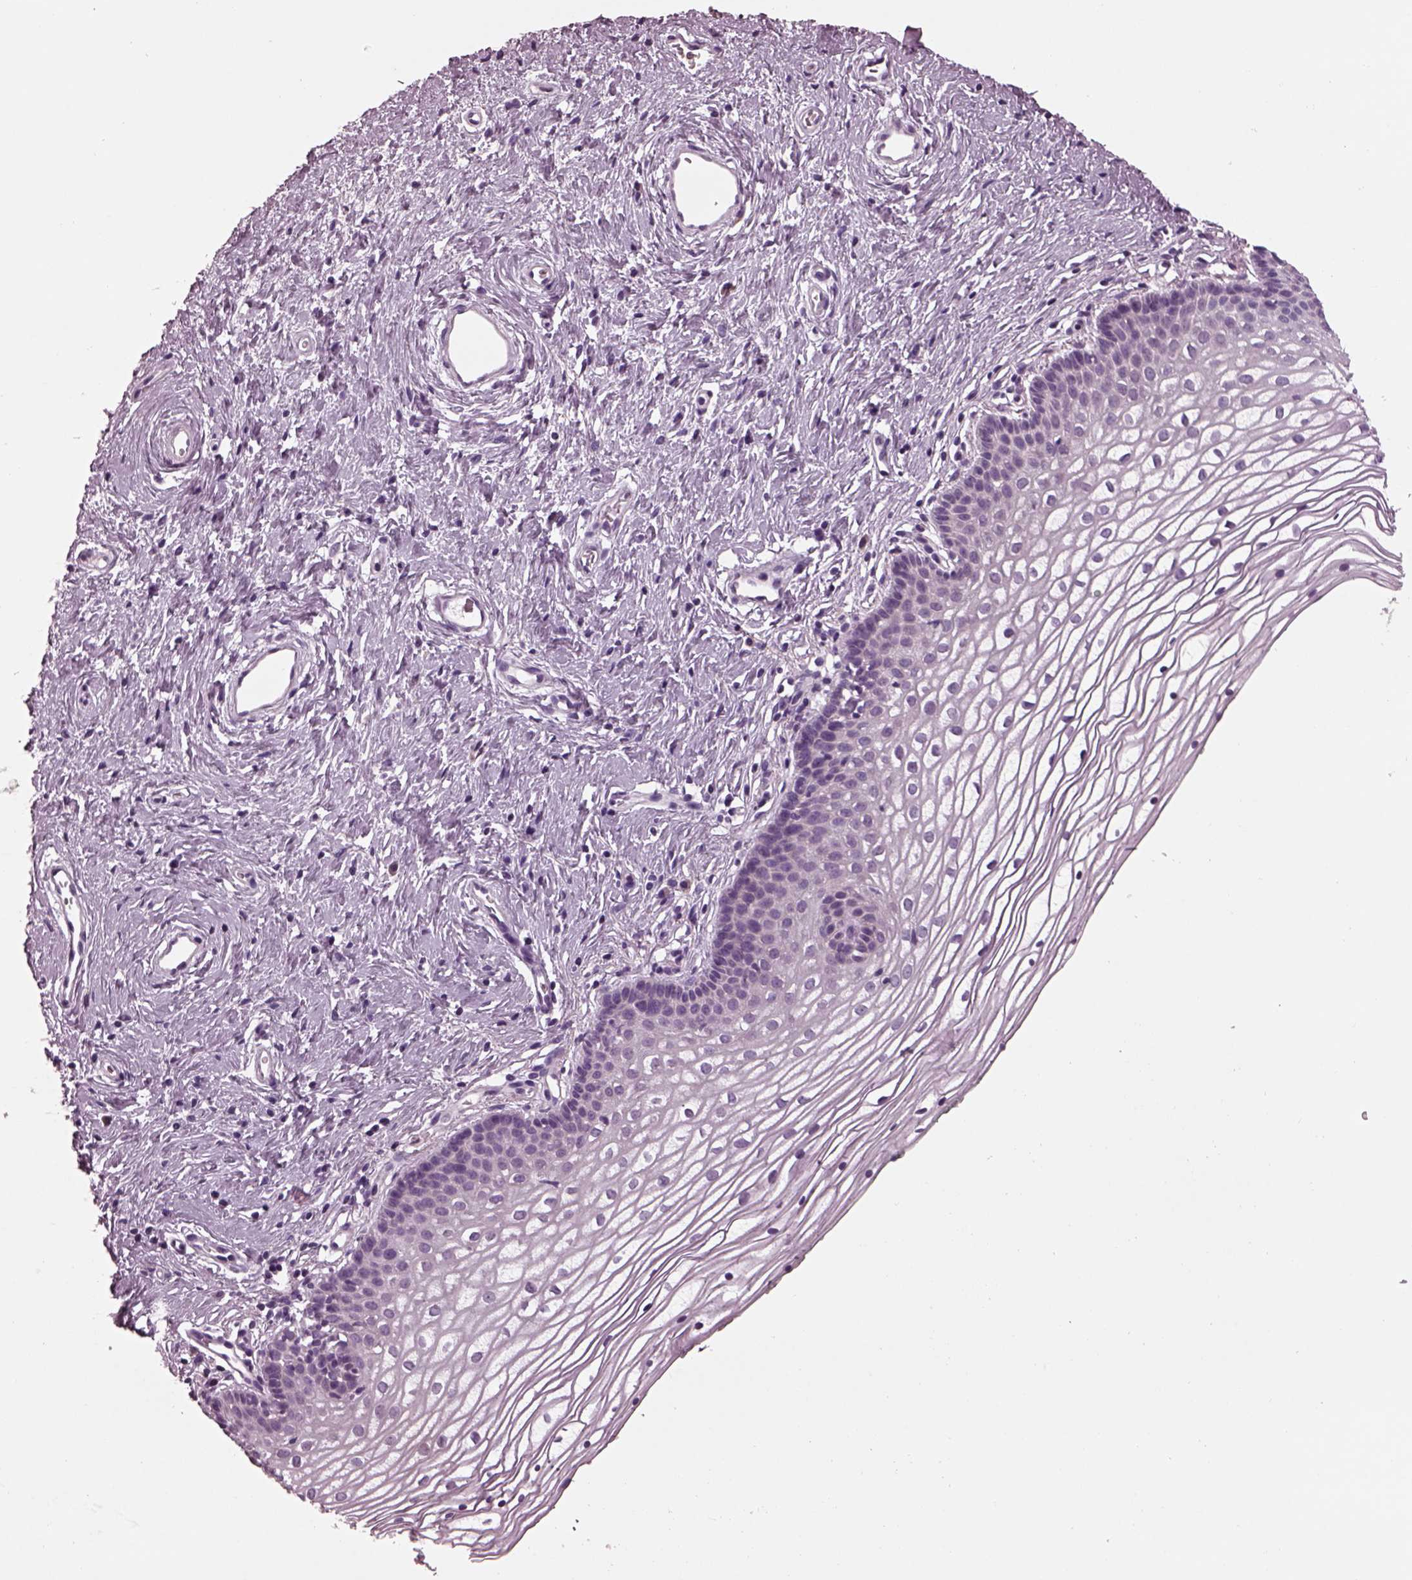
{"staining": {"intensity": "negative", "quantity": "none", "location": "none"}, "tissue": "vagina", "cell_type": "Squamous epithelial cells", "image_type": "normal", "snomed": [{"axis": "morphology", "description": "Normal tissue, NOS"}, {"axis": "topography", "description": "Vagina"}], "caption": "The image demonstrates no significant expression in squamous epithelial cells of vagina. (DAB immunohistochemistry (IHC) with hematoxylin counter stain).", "gene": "AP4M1", "patient": {"sex": "female", "age": 36}}